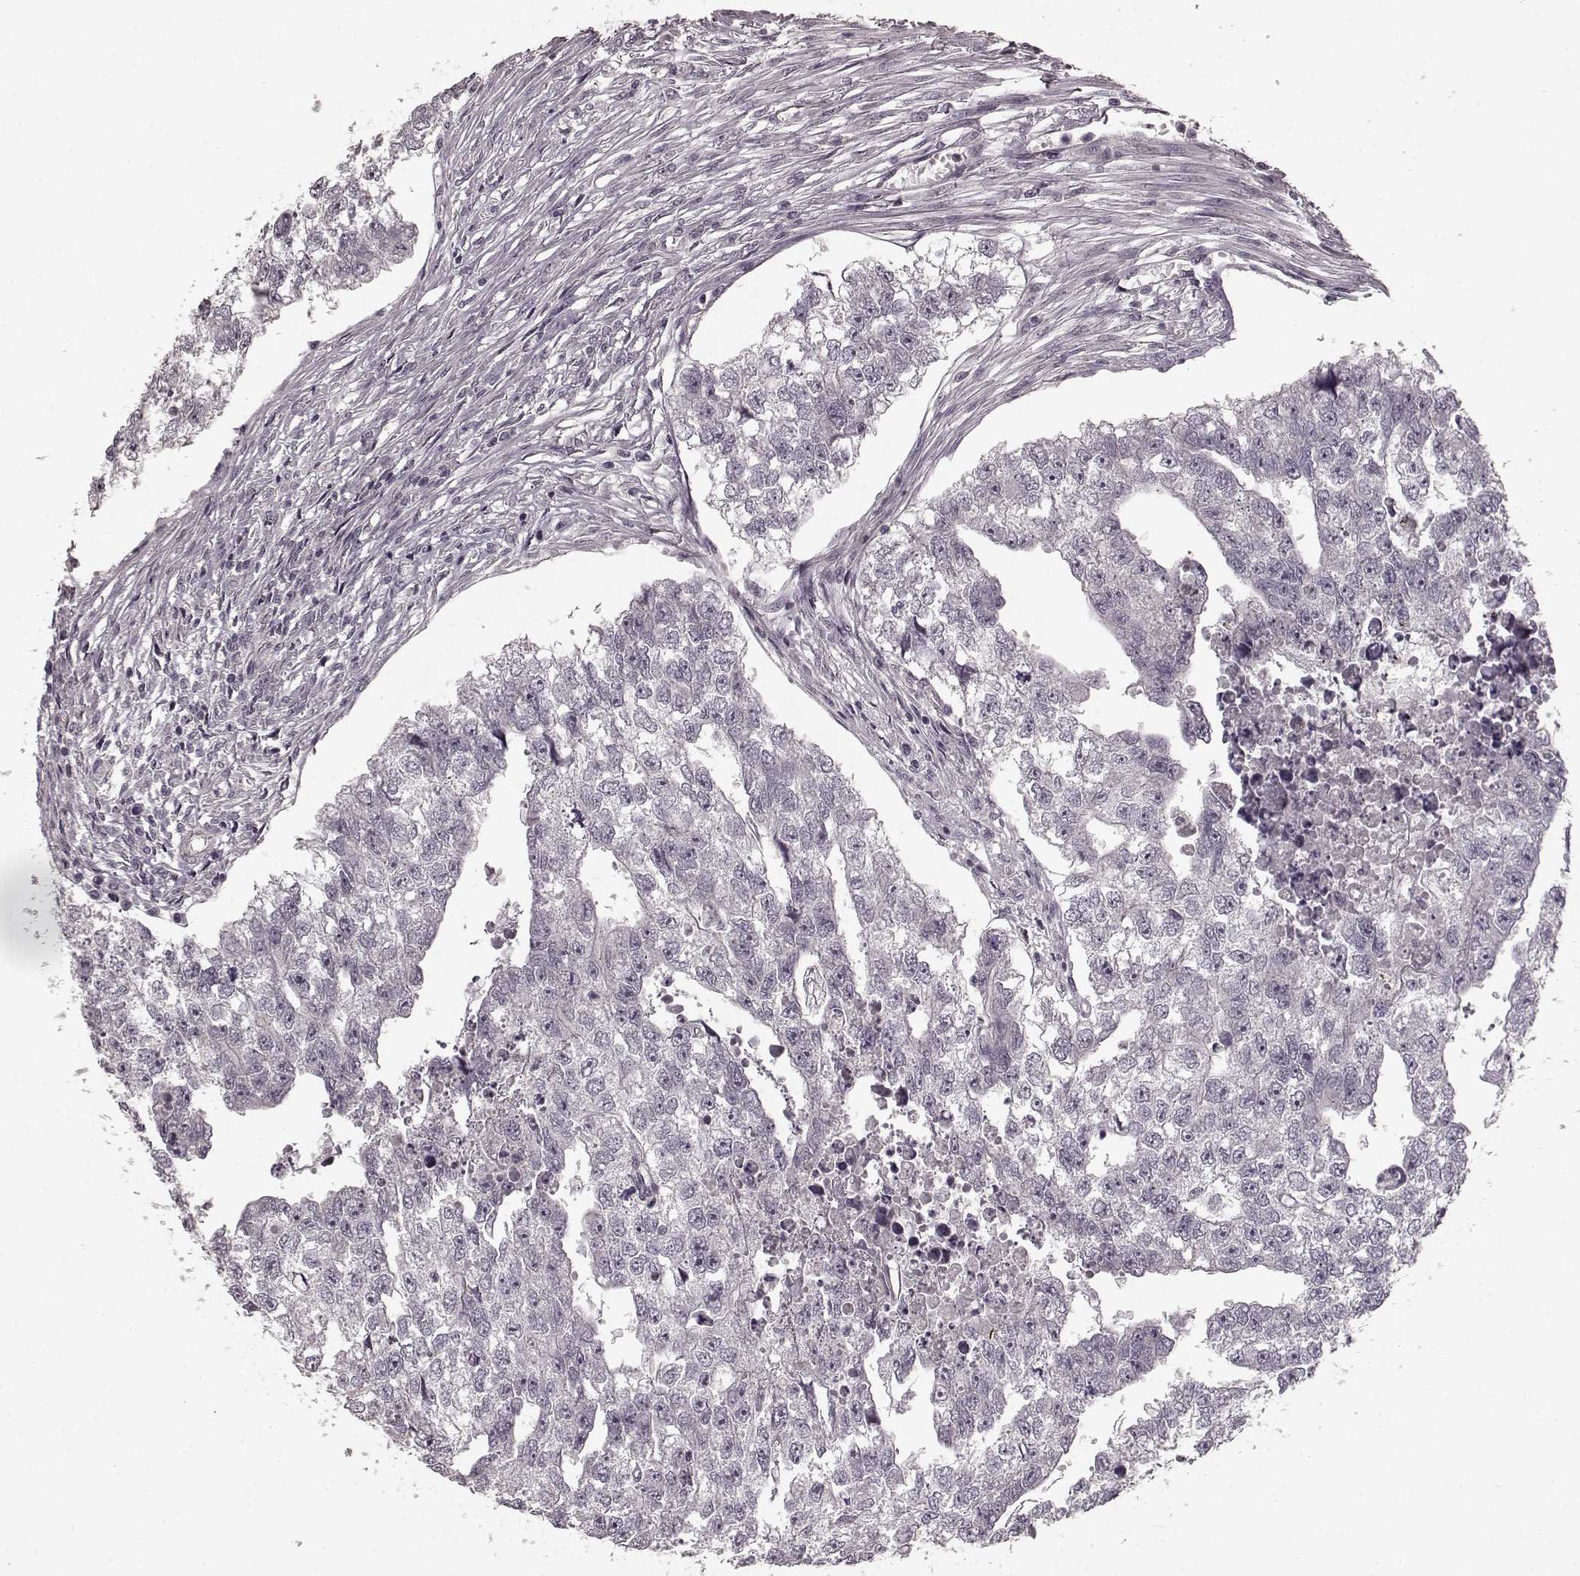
{"staining": {"intensity": "negative", "quantity": "none", "location": "none"}, "tissue": "testis cancer", "cell_type": "Tumor cells", "image_type": "cancer", "snomed": [{"axis": "morphology", "description": "Carcinoma, Embryonal, NOS"}, {"axis": "morphology", "description": "Teratoma, malignant, NOS"}, {"axis": "topography", "description": "Testis"}], "caption": "Tumor cells show no significant expression in testis cancer (embryonal carcinoma).", "gene": "PRKCE", "patient": {"sex": "male", "age": 44}}